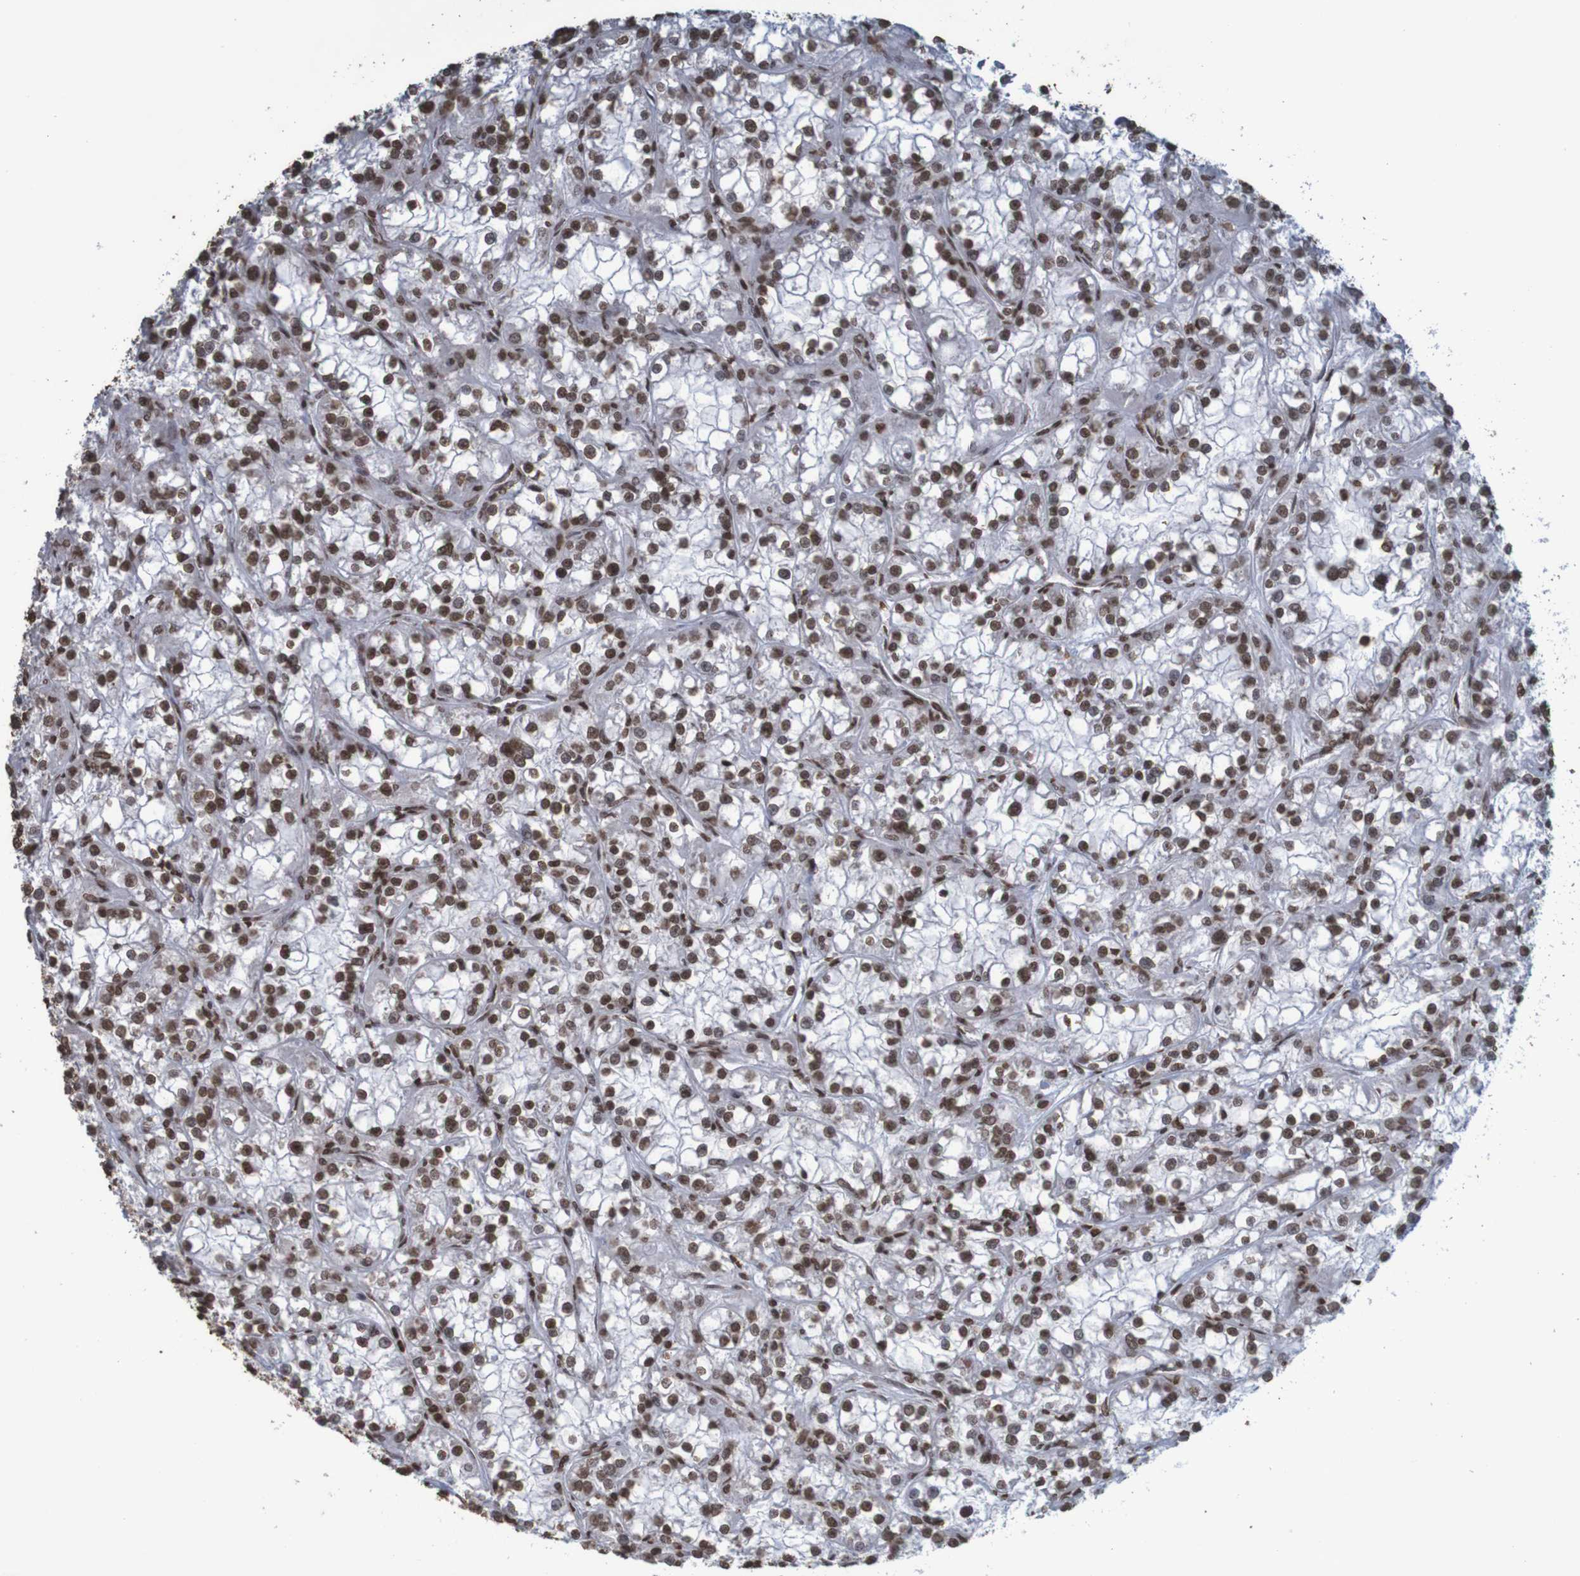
{"staining": {"intensity": "moderate", "quantity": ">75%", "location": "nuclear"}, "tissue": "renal cancer", "cell_type": "Tumor cells", "image_type": "cancer", "snomed": [{"axis": "morphology", "description": "Adenocarcinoma, NOS"}, {"axis": "topography", "description": "Kidney"}], "caption": "Protein staining demonstrates moderate nuclear expression in about >75% of tumor cells in renal cancer.", "gene": "GFI1", "patient": {"sex": "female", "age": 52}}